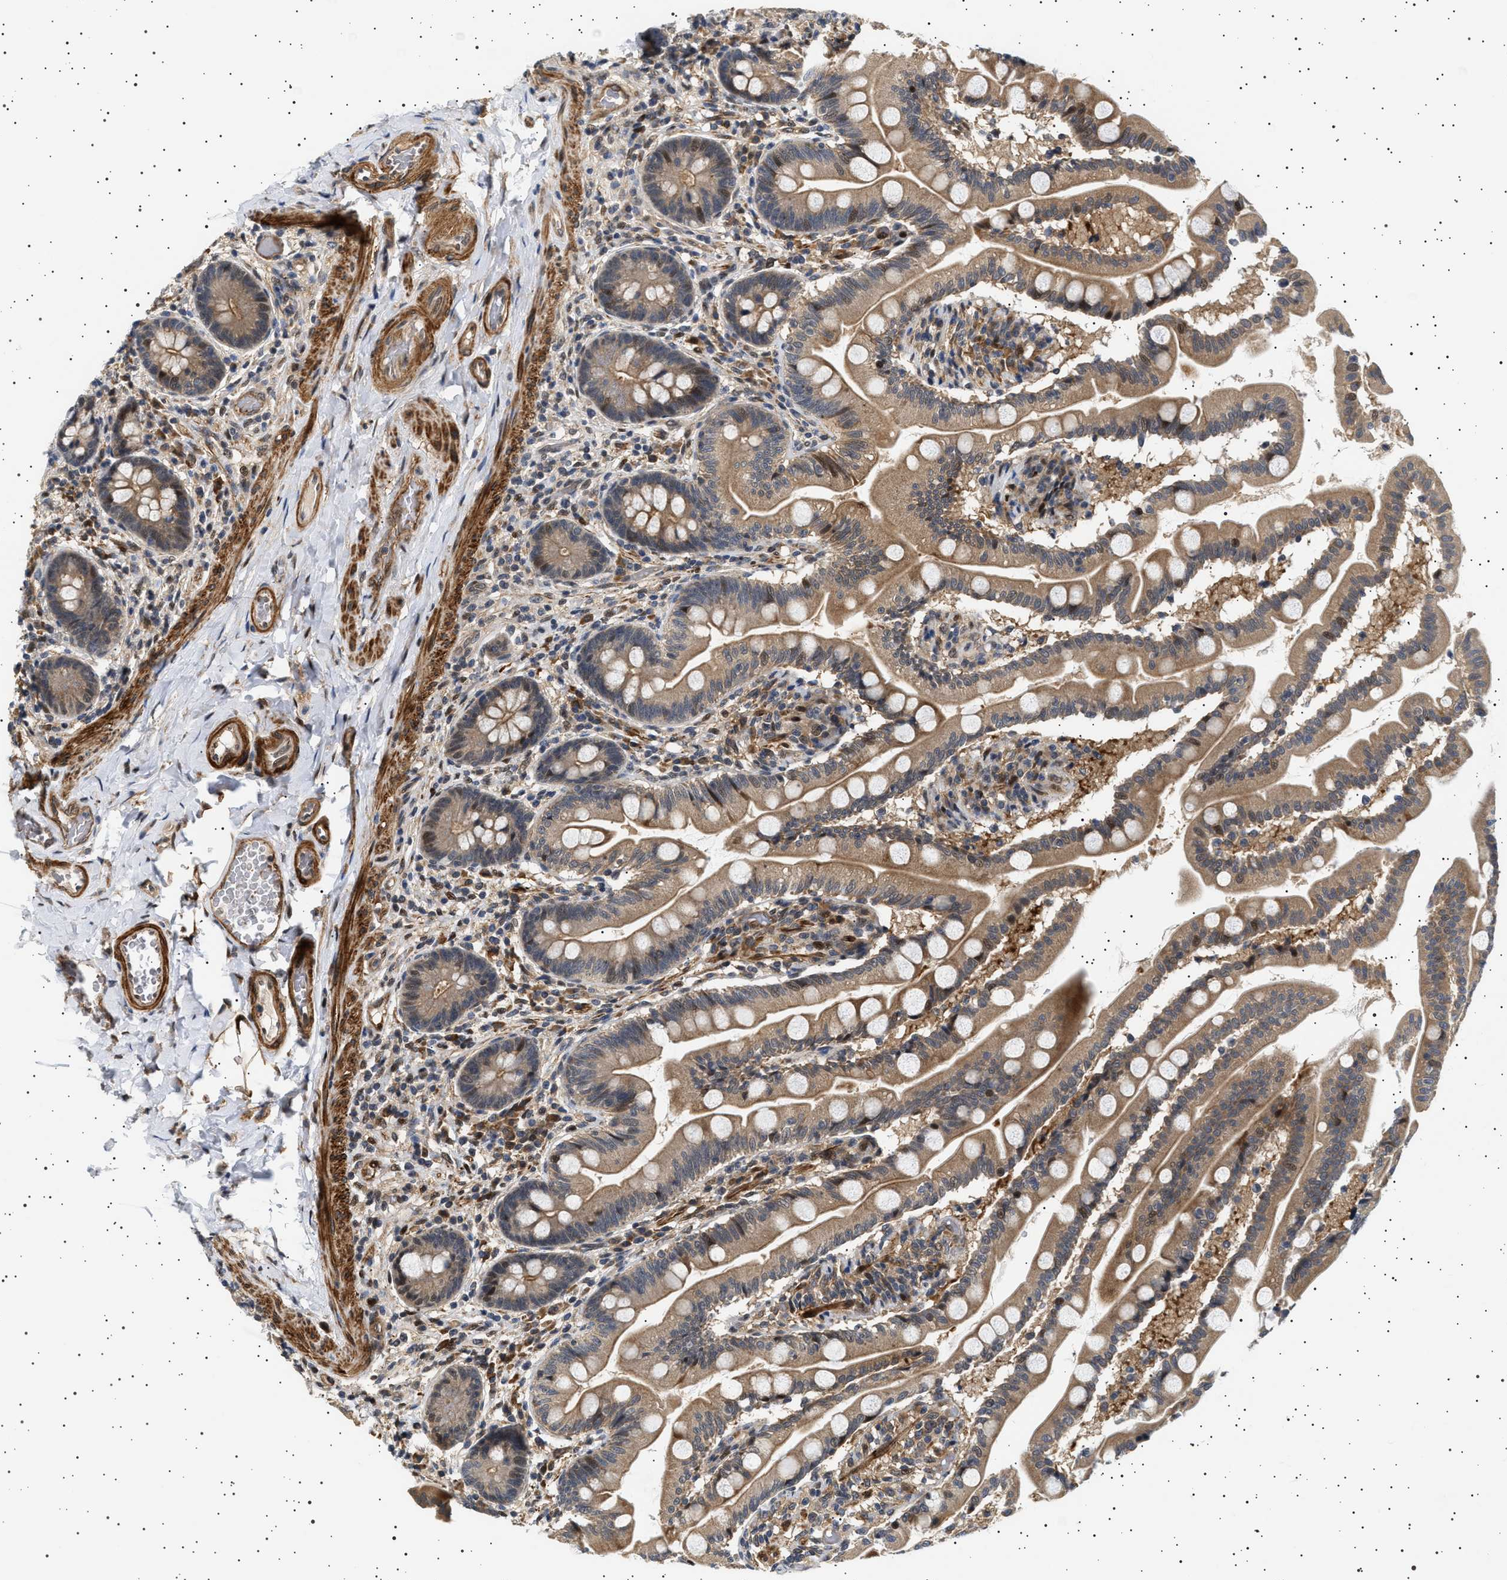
{"staining": {"intensity": "moderate", "quantity": ">75%", "location": "cytoplasmic/membranous,nuclear"}, "tissue": "small intestine", "cell_type": "Glandular cells", "image_type": "normal", "snomed": [{"axis": "morphology", "description": "Normal tissue, NOS"}, {"axis": "topography", "description": "Small intestine"}], "caption": "A brown stain labels moderate cytoplasmic/membranous,nuclear expression of a protein in glandular cells of normal human small intestine.", "gene": "BAG3", "patient": {"sex": "female", "age": 56}}